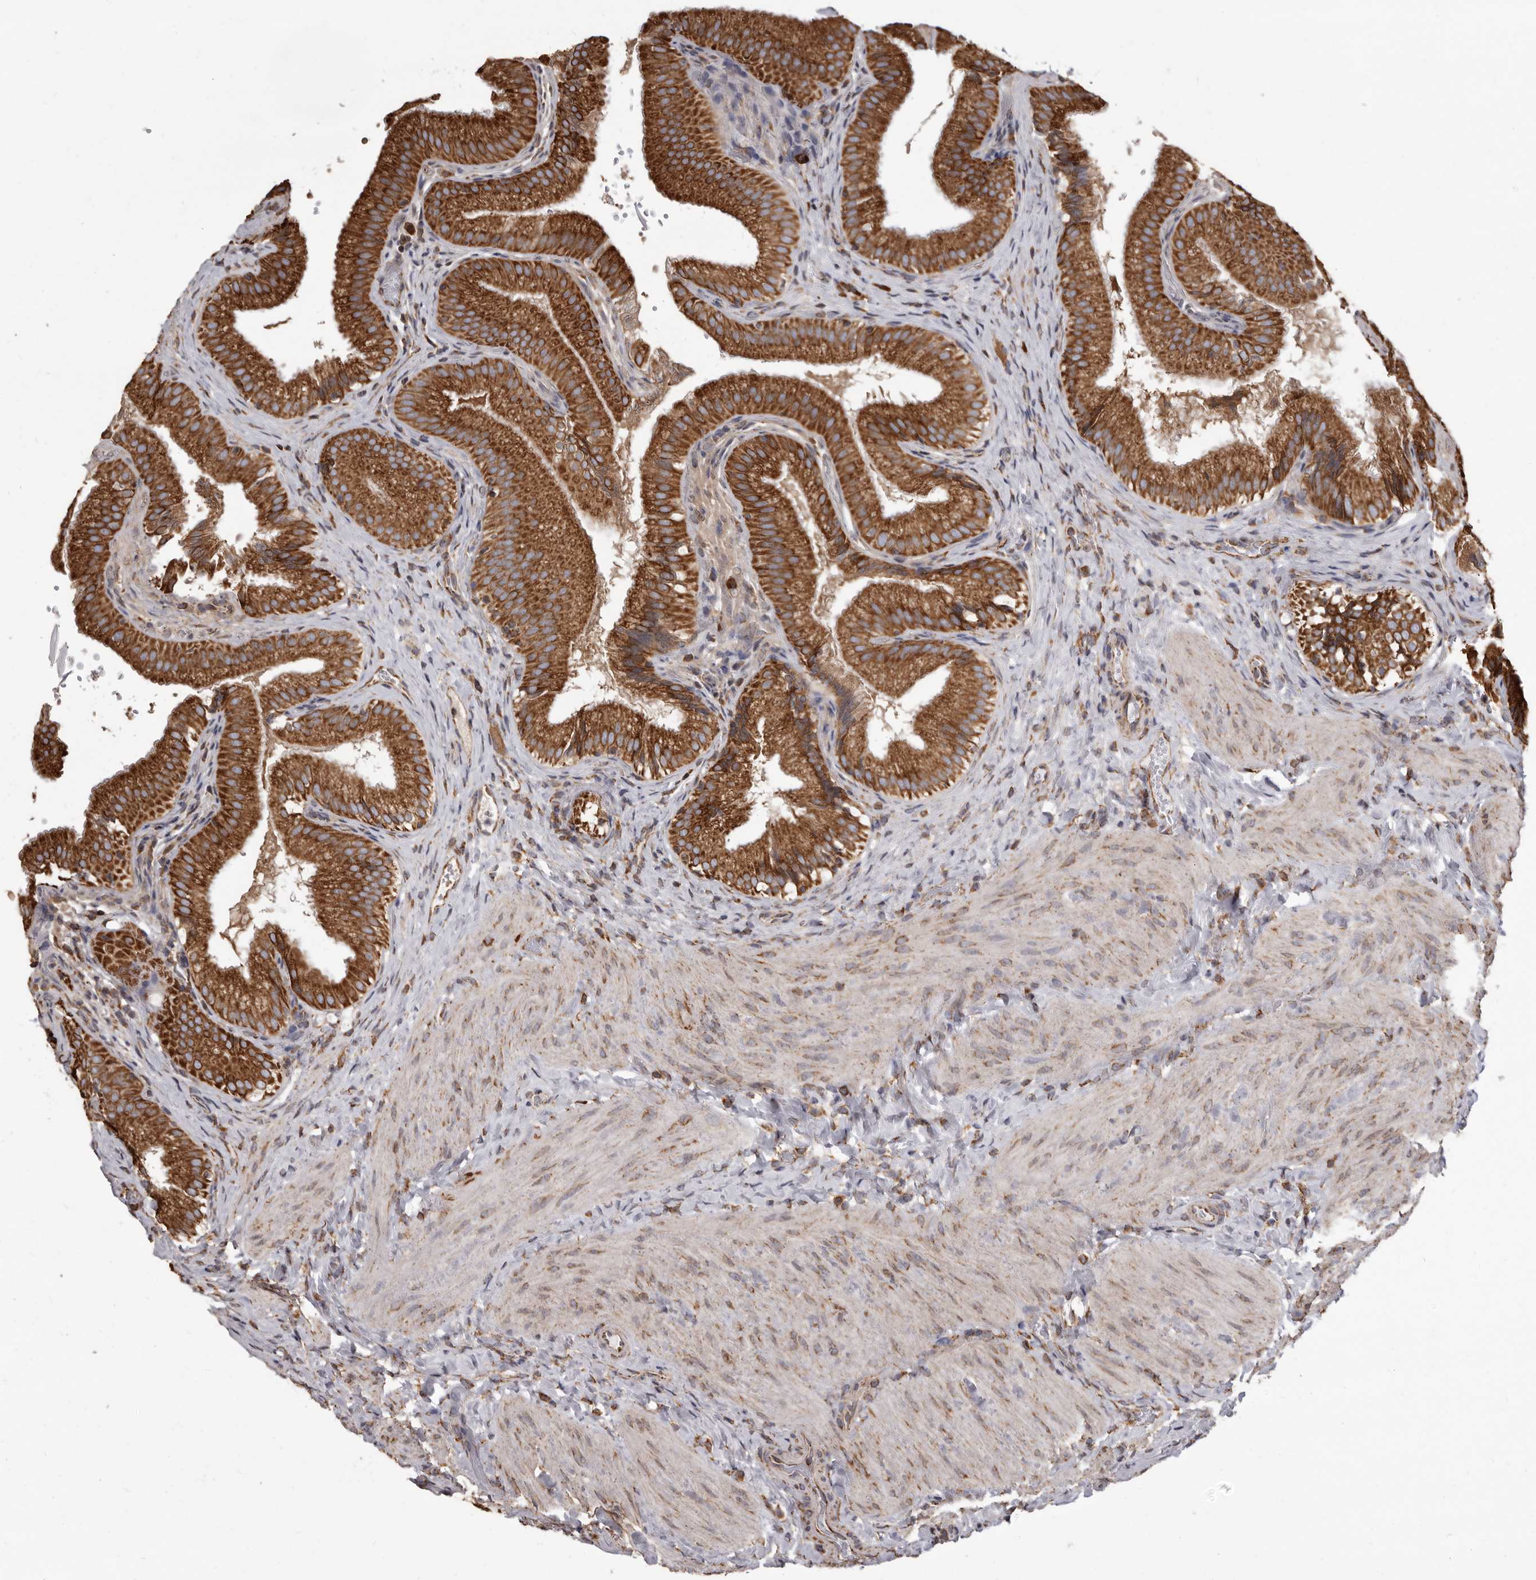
{"staining": {"intensity": "strong", "quantity": ">75%", "location": "cytoplasmic/membranous"}, "tissue": "gallbladder", "cell_type": "Glandular cells", "image_type": "normal", "snomed": [{"axis": "morphology", "description": "Normal tissue, NOS"}, {"axis": "topography", "description": "Gallbladder"}], "caption": "Human gallbladder stained with a brown dye displays strong cytoplasmic/membranous positive expression in about >75% of glandular cells.", "gene": "CDK5RAP3", "patient": {"sex": "female", "age": 30}}